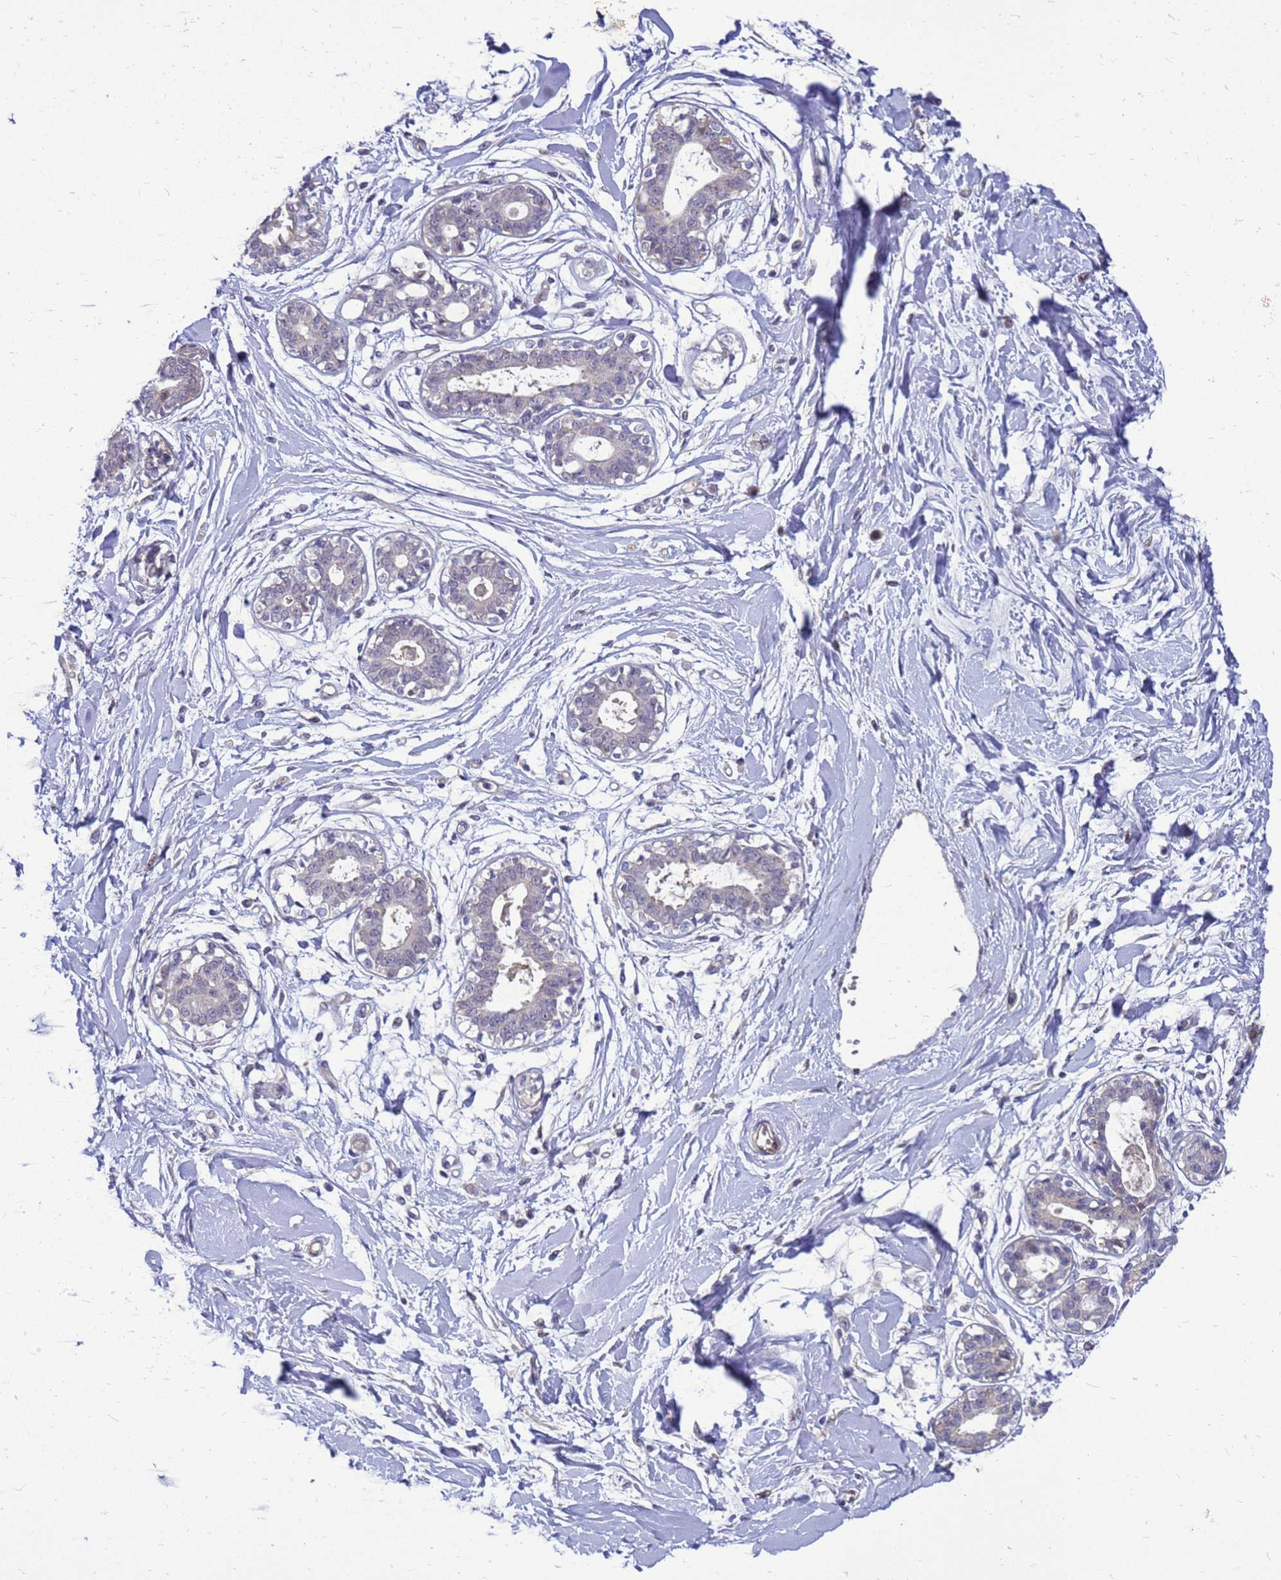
{"staining": {"intensity": "negative", "quantity": "none", "location": "none"}, "tissue": "breast", "cell_type": "Adipocytes", "image_type": "normal", "snomed": [{"axis": "morphology", "description": "Normal tissue, NOS"}, {"axis": "topography", "description": "Breast"}], "caption": "Adipocytes show no significant positivity in benign breast. (DAB immunohistochemistry (IHC) with hematoxylin counter stain).", "gene": "ENOPH1", "patient": {"sex": "female", "age": 45}}